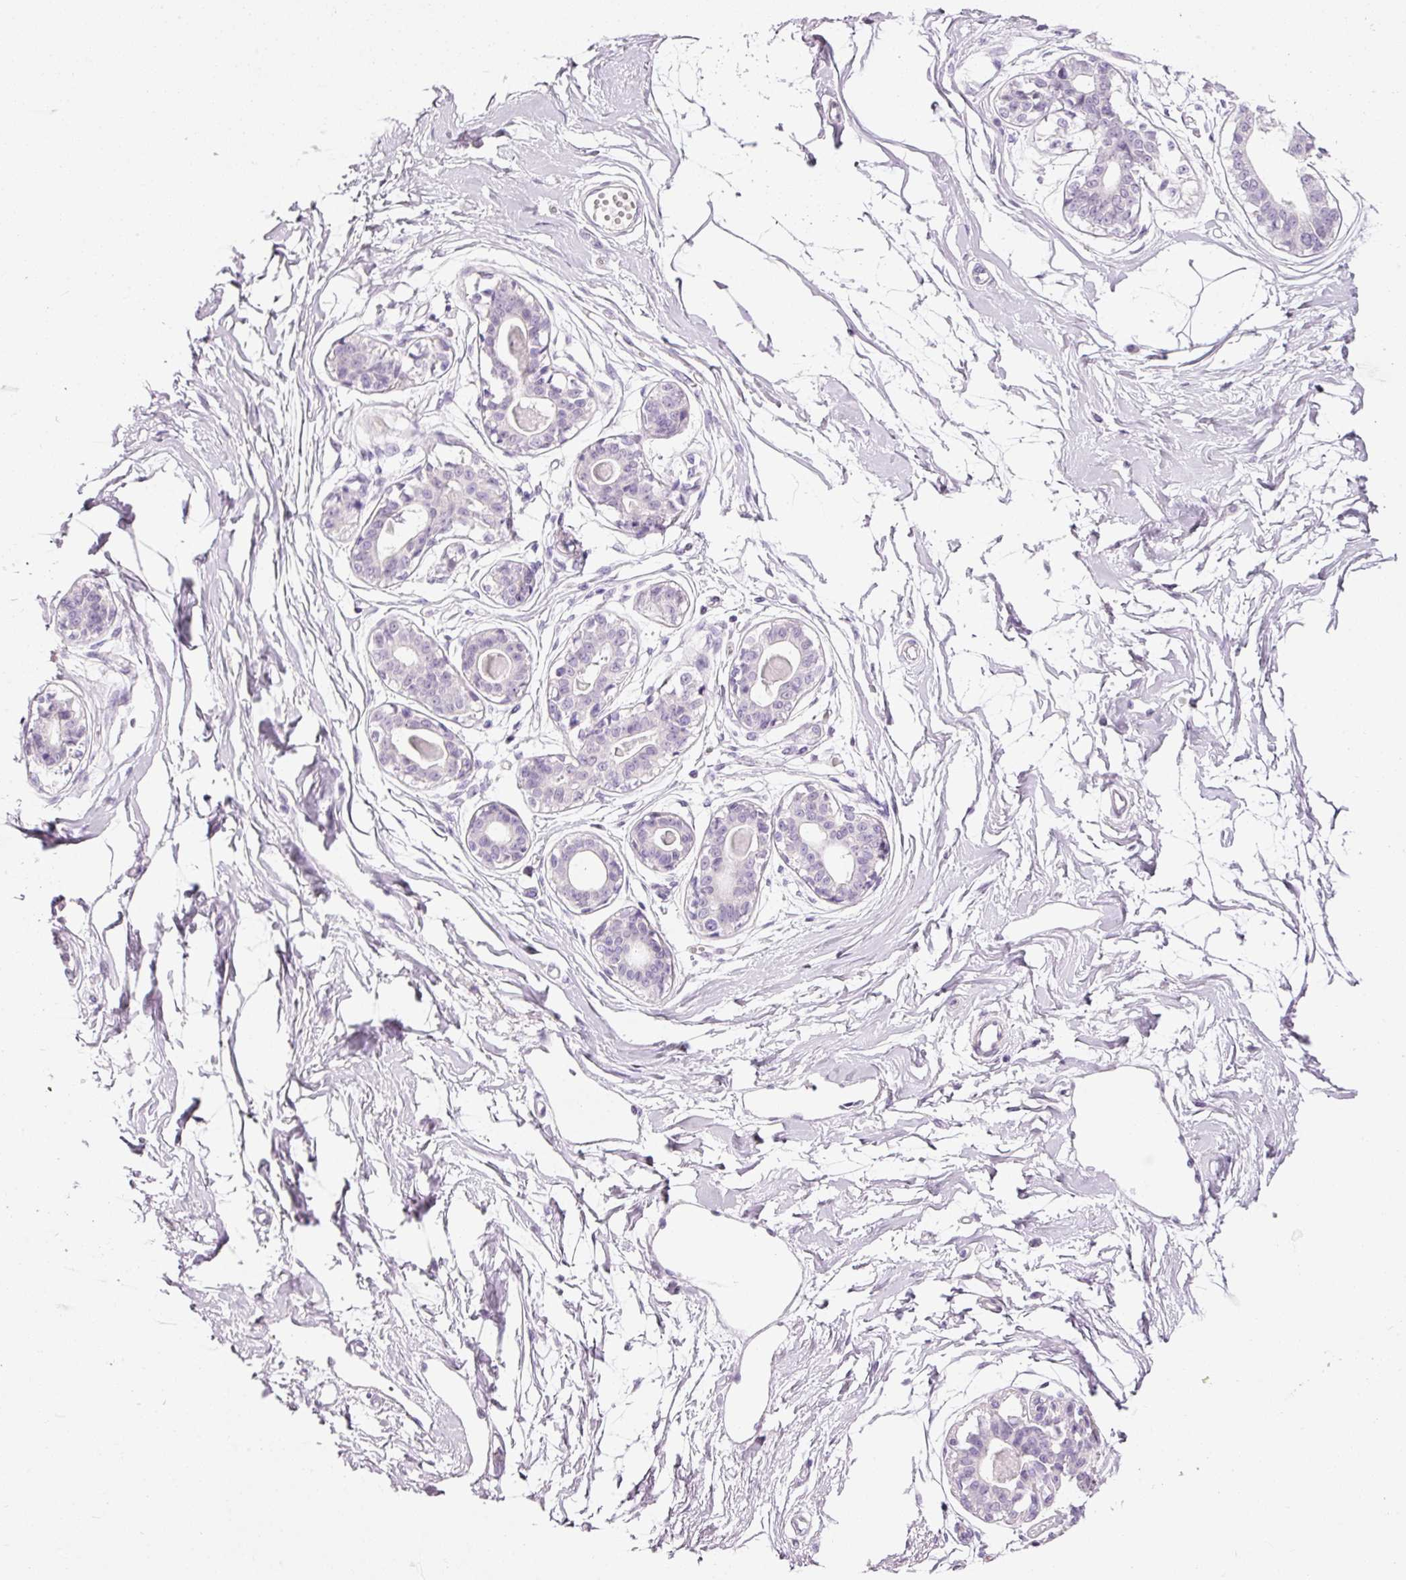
{"staining": {"intensity": "negative", "quantity": "none", "location": "none"}, "tissue": "breast", "cell_type": "Adipocytes", "image_type": "normal", "snomed": [{"axis": "morphology", "description": "Normal tissue, NOS"}, {"axis": "topography", "description": "Breast"}], "caption": "DAB immunohistochemical staining of benign human breast shows no significant expression in adipocytes. (Stains: DAB IHC with hematoxylin counter stain, Microscopy: brightfield microscopy at high magnification).", "gene": "ANKRD20A1", "patient": {"sex": "female", "age": 45}}